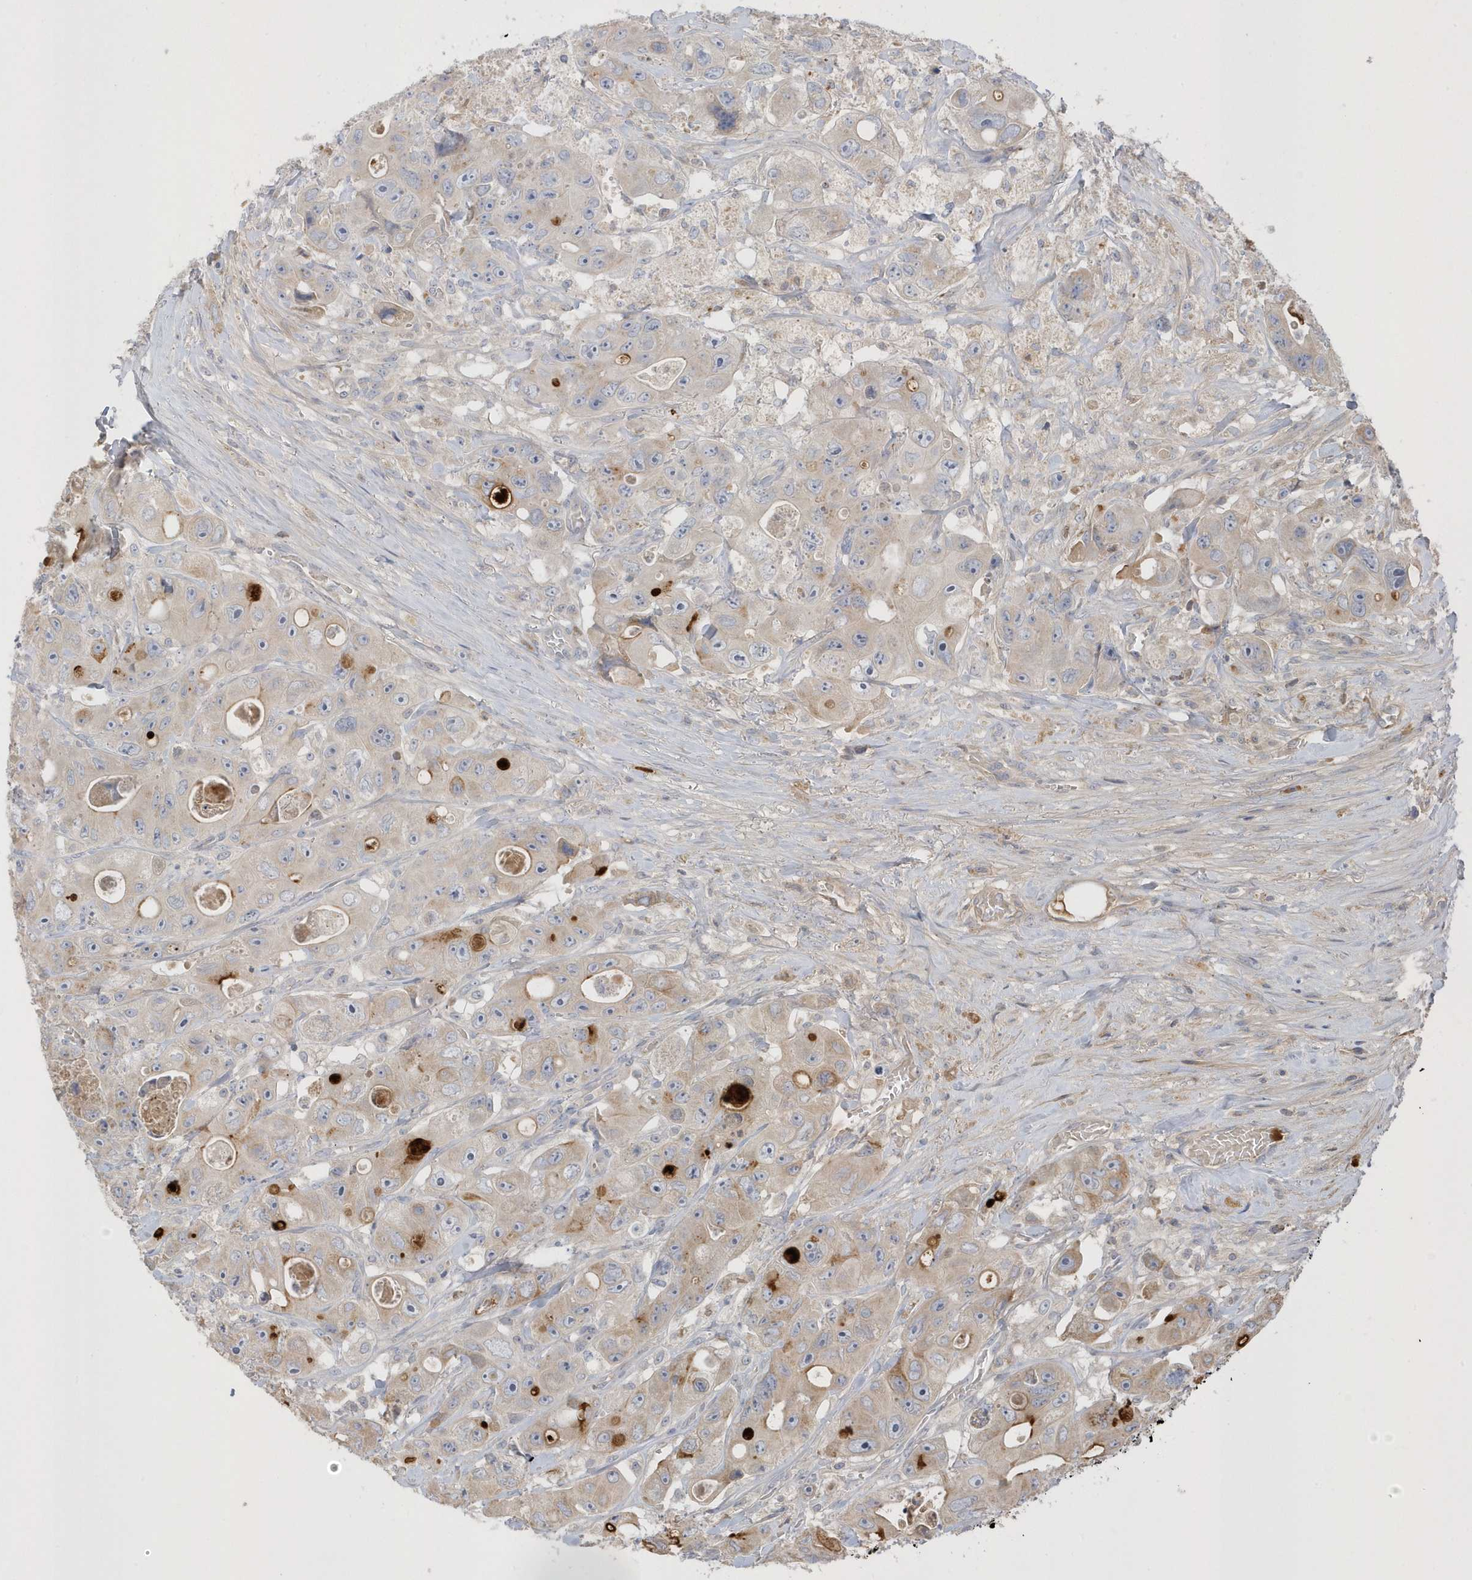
{"staining": {"intensity": "weak", "quantity": "<25%", "location": "cytoplasmic/membranous"}, "tissue": "colorectal cancer", "cell_type": "Tumor cells", "image_type": "cancer", "snomed": [{"axis": "morphology", "description": "Adenocarcinoma, NOS"}, {"axis": "topography", "description": "Colon"}], "caption": "The IHC photomicrograph has no significant positivity in tumor cells of colorectal cancer tissue.", "gene": "DPP9", "patient": {"sex": "female", "age": 46}}